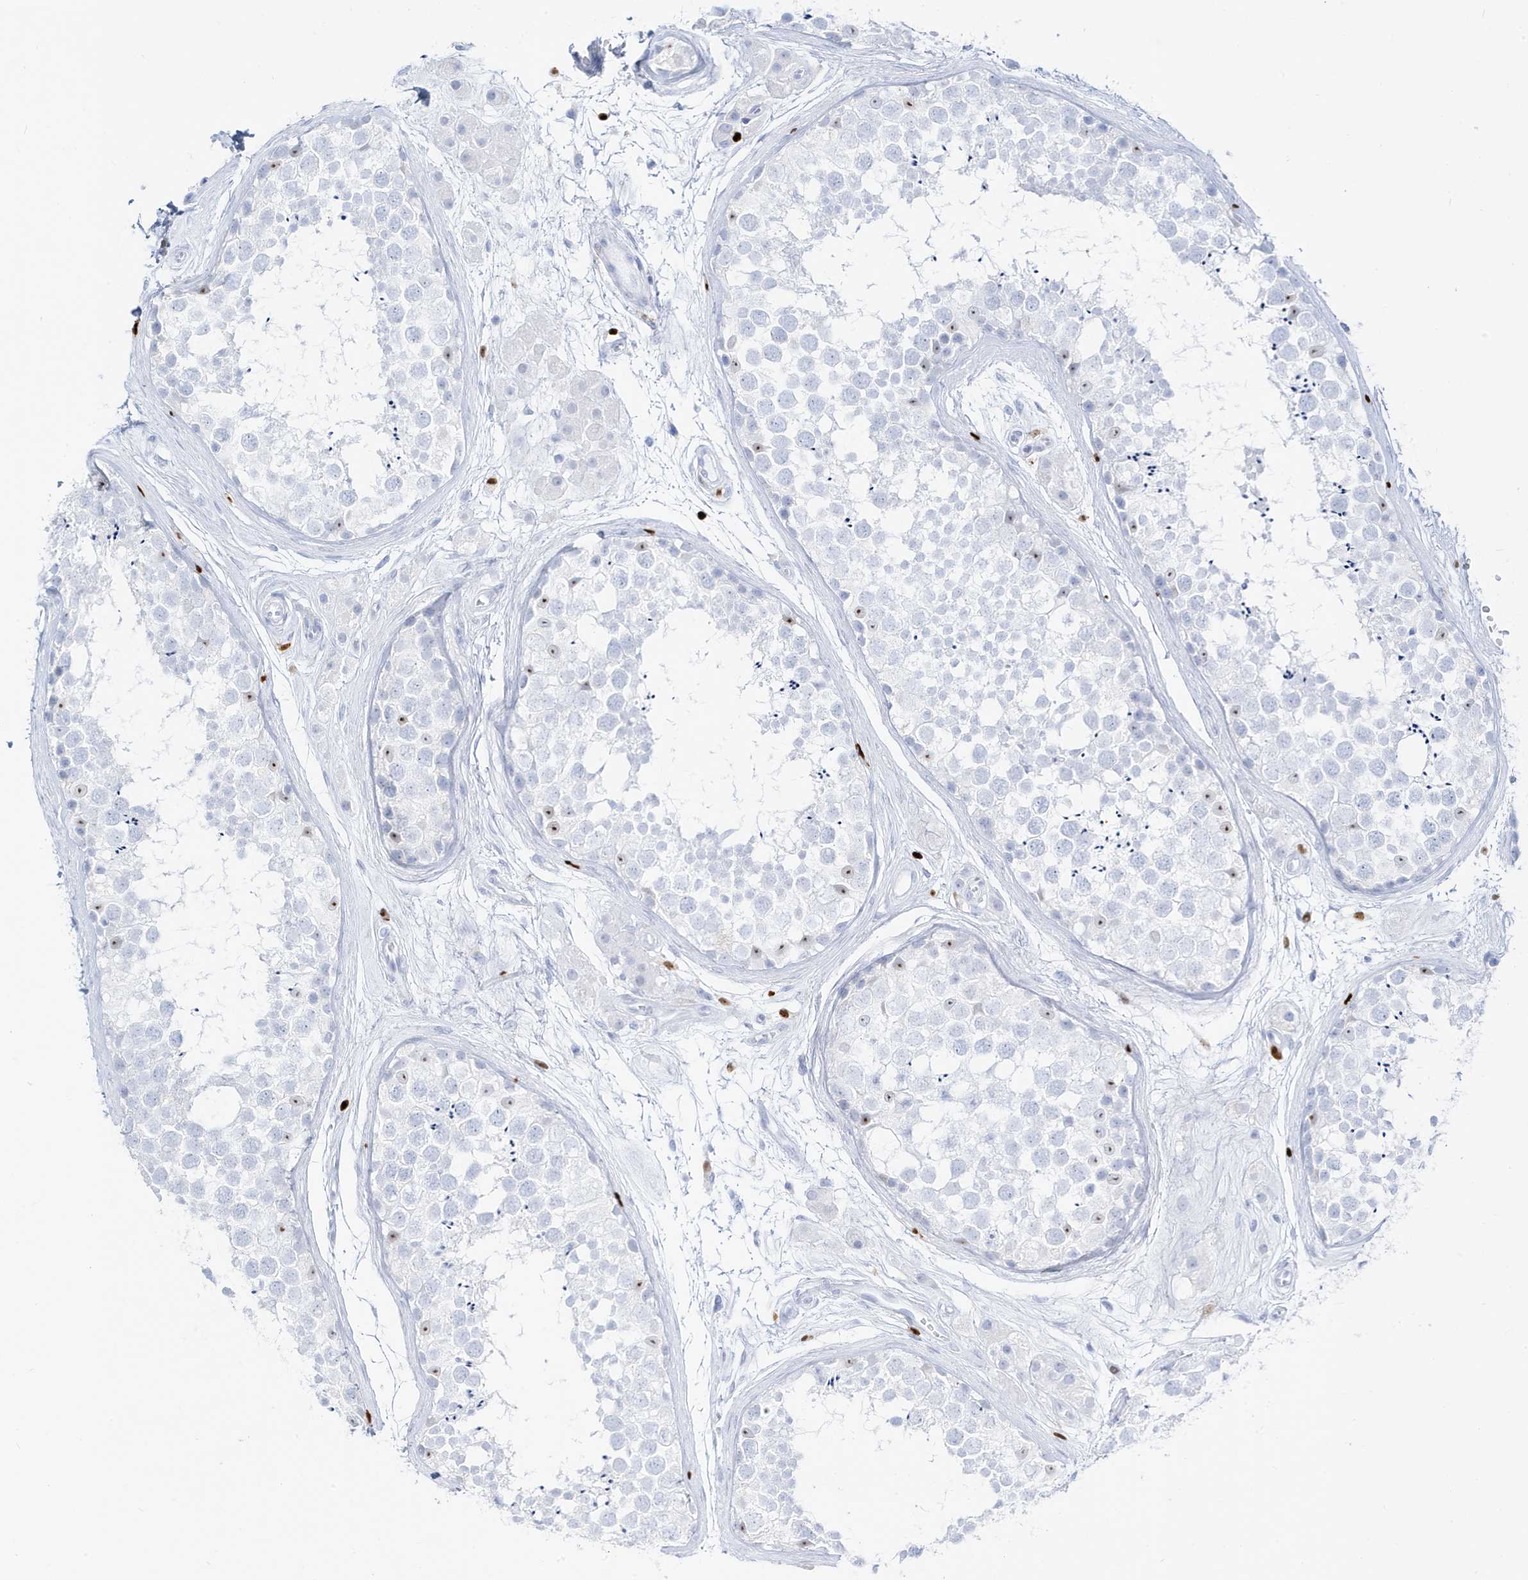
{"staining": {"intensity": "negative", "quantity": "none", "location": "none"}, "tissue": "testis", "cell_type": "Cells in seminiferous ducts", "image_type": "normal", "snomed": [{"axis": "morphology", "description": "Normal tissue, NOS"}, {"axis": "topography", "description": "Testis"}], "caption": "This image is of normal testis stained with immunohistochemistry to label a protein in brown with the nuclei are counter-stained blue. There is no expression in cells in seminiferous ducts.", "gene": "MNDA", "patient": {"sex": "male", "age": 56}}